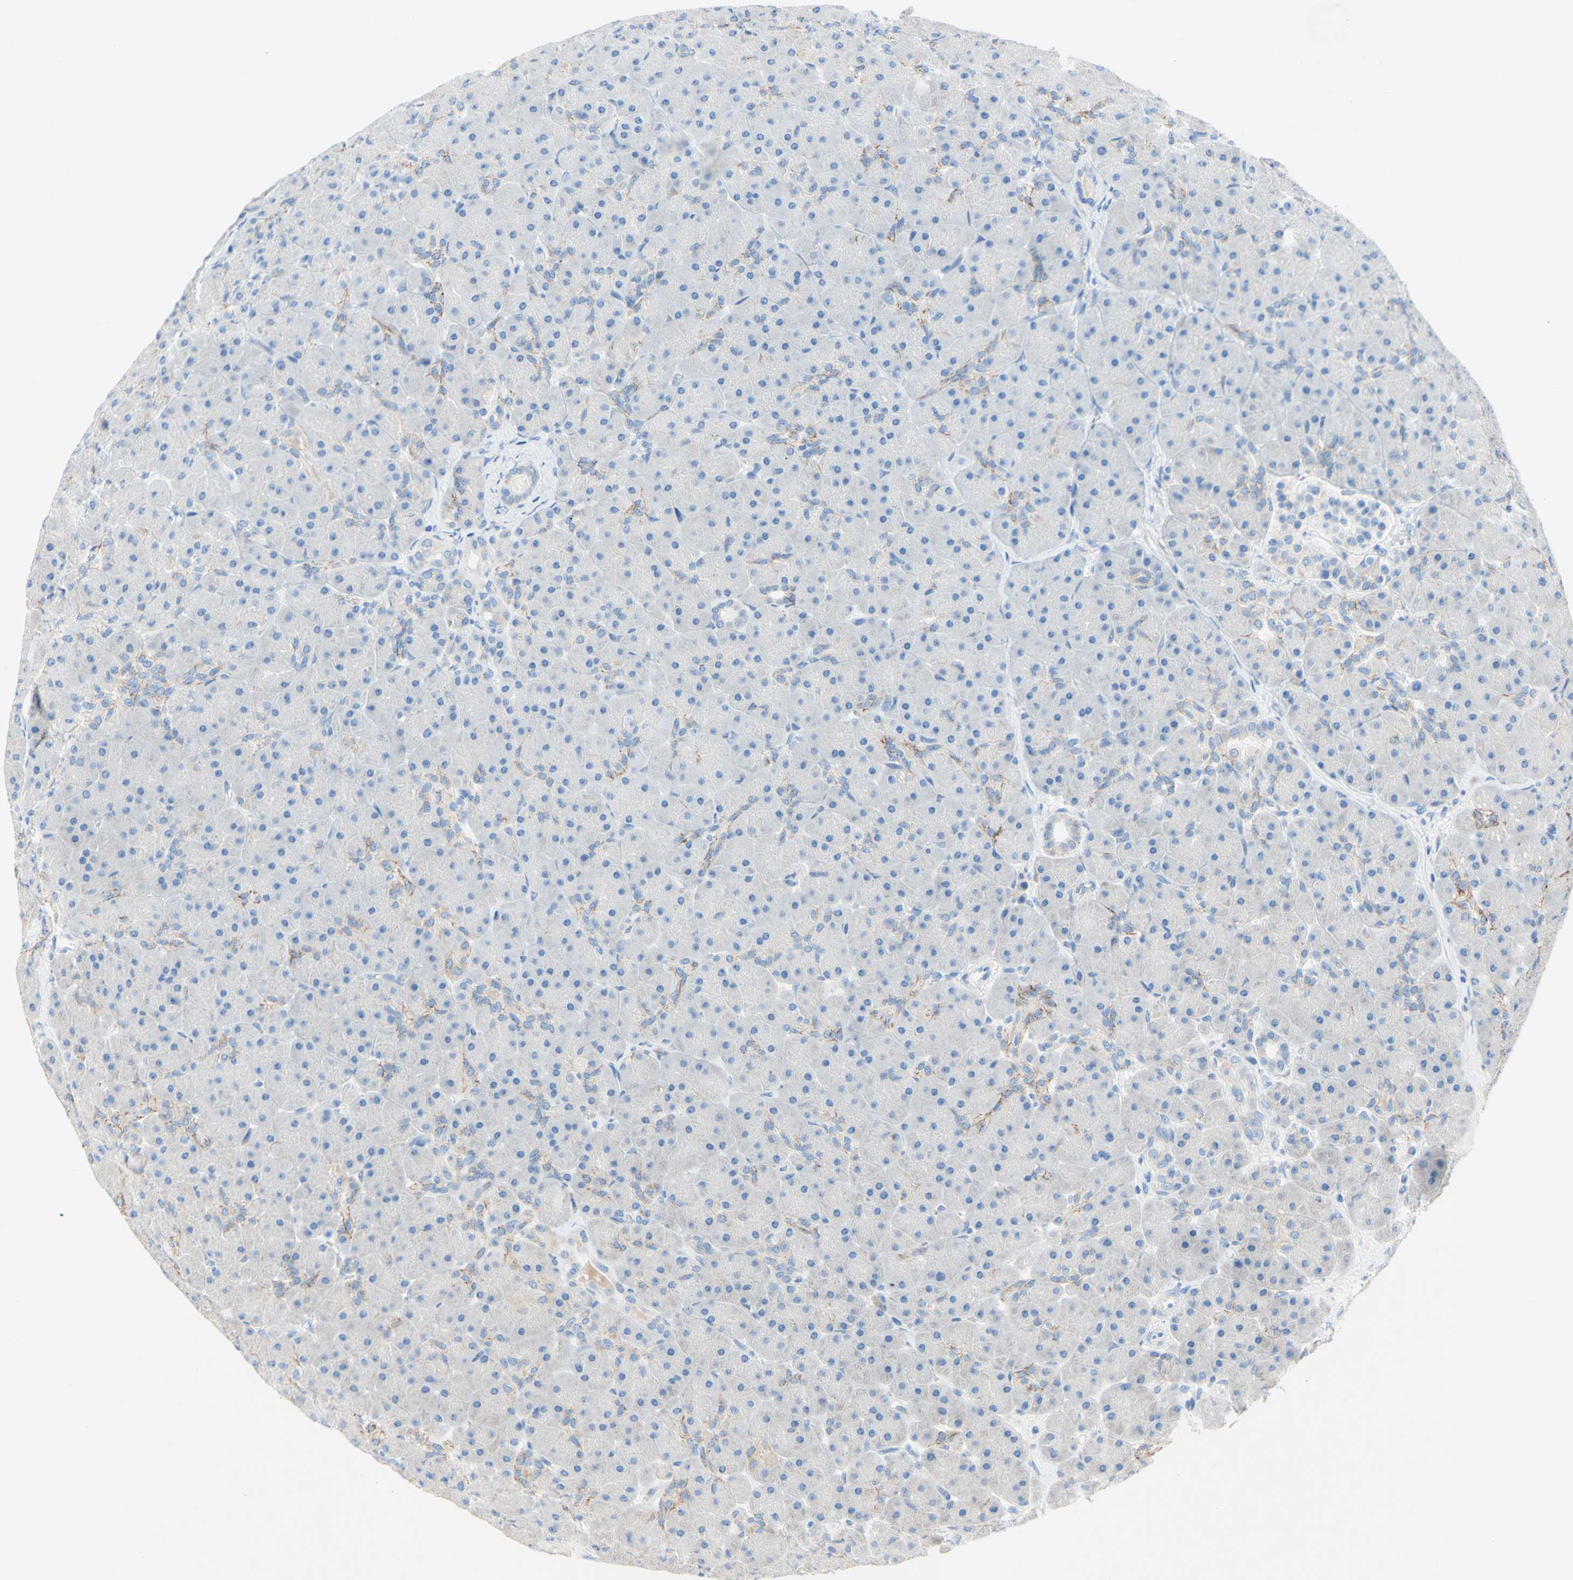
{"staining": {"intensity": "negative", "quantity": "none", "location": "none"}, "tissue": "pancreas", "cell_type": "Exocrine glandular cells", "image_type": "normal", "snomed": [{"axis": "morphology", "description": "Normal tissue, NOS"}, {"axis": "topography", "description": "Pancreas"}], "caption": "The photomicrograph exhibits no staining of exocrine glandular cells in unremarkable pancreas.", "gene": "TMIGD2", "patient": {"sex": "male", "age": 66}}